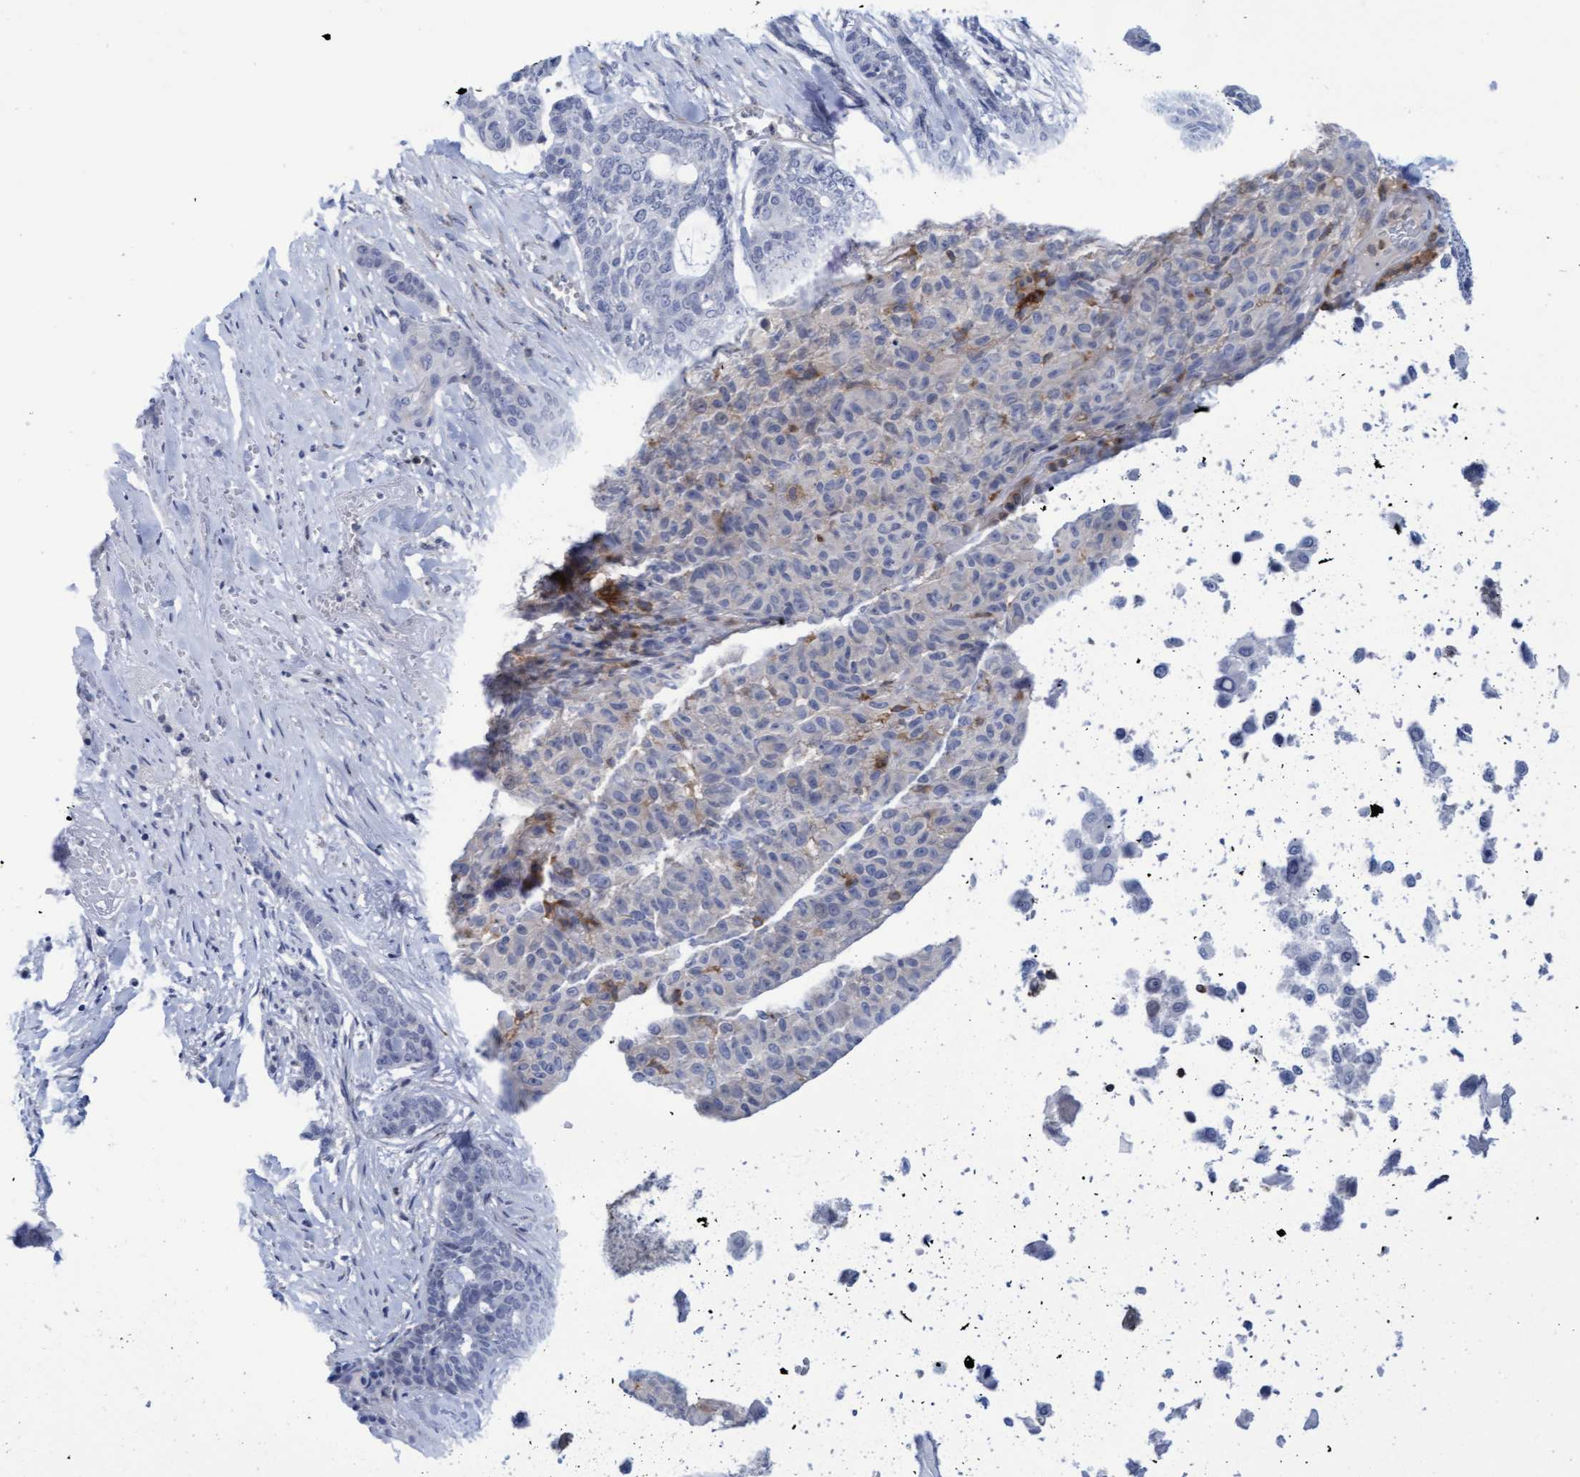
{"staining": {"intensity": "negative", "quantity": "none", "location": "none"}, "tissue": "skin cancer", "cell_type": "Tumor cells", "image_type": "cancer", "snomed": [{"axis": "morphology", "description": "Basal cell carcinoma"}, {"axis": "topography", "description": "Skin"}], "caption": "Immunohistochemistry (IHC) image of neoplastic tissue: basal cell carcinoma (skin) stained with DAB displays no significant protein staining in tumor cells. The staining is performed using DAB (3,3'-diaminobenzidine) brown chromogen with nuclei counter-stained in using hematoxylin.", "gene": "FNBP1", "patient": {"sex": "female", "age": 64}}